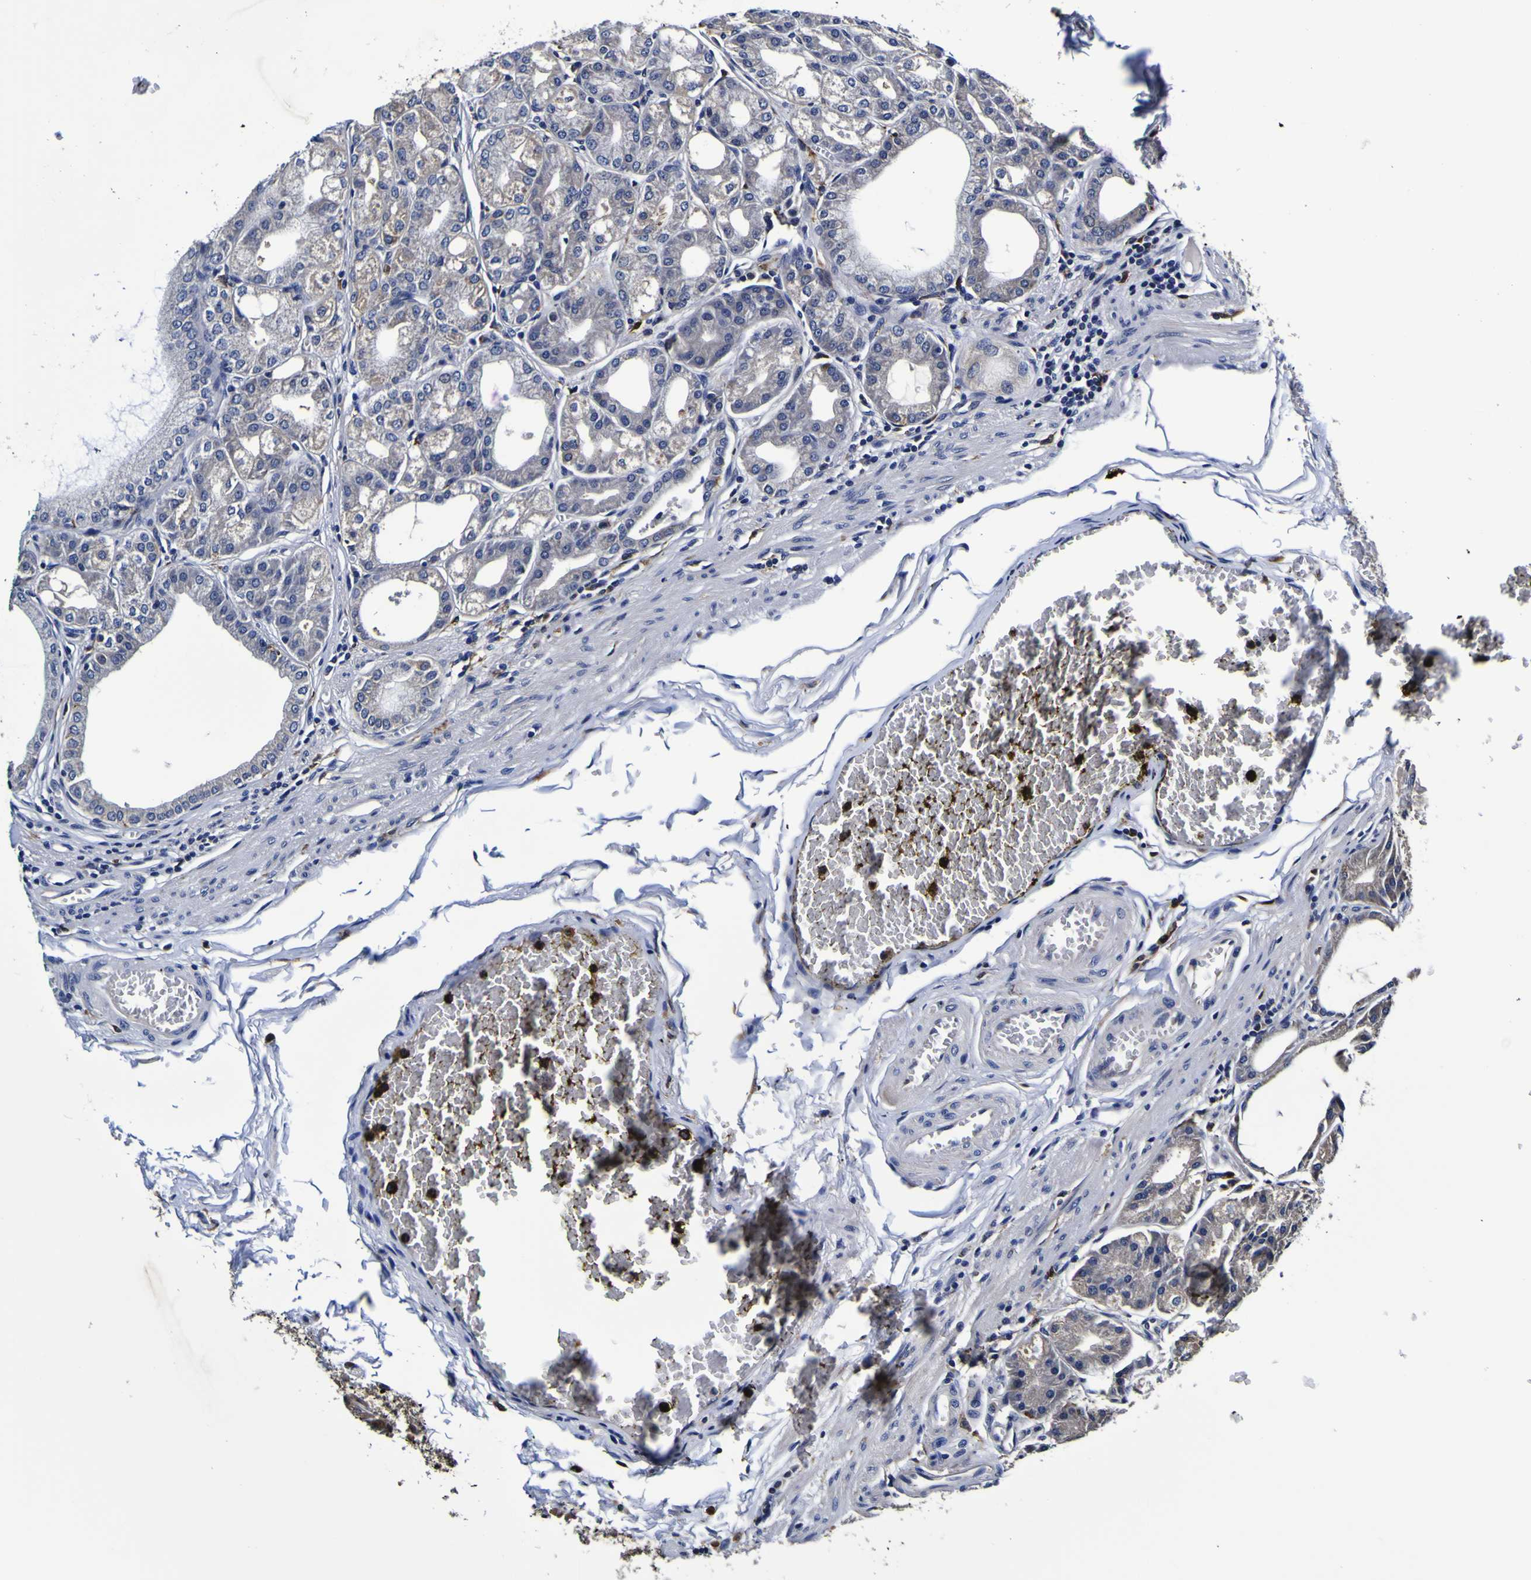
{"staining": {"intensity": "weak", "quantity": "<25%", "location": "cytoplasmic/membranous"}, "tissue": "stomach", "cell_type": "Glandular cells", "image_type": "normal", "snomed": [{"axis": "morphology", "description": "Normal tissue, NOS"}, {"axis": "topography", "description": "Stomach, lower"}], "caption": "This is an IHC micrograph of normal stomach. There is no positivity in glandular cells.", "gene": "GPX1", "patient": {"sex": "male", "age": 71}}